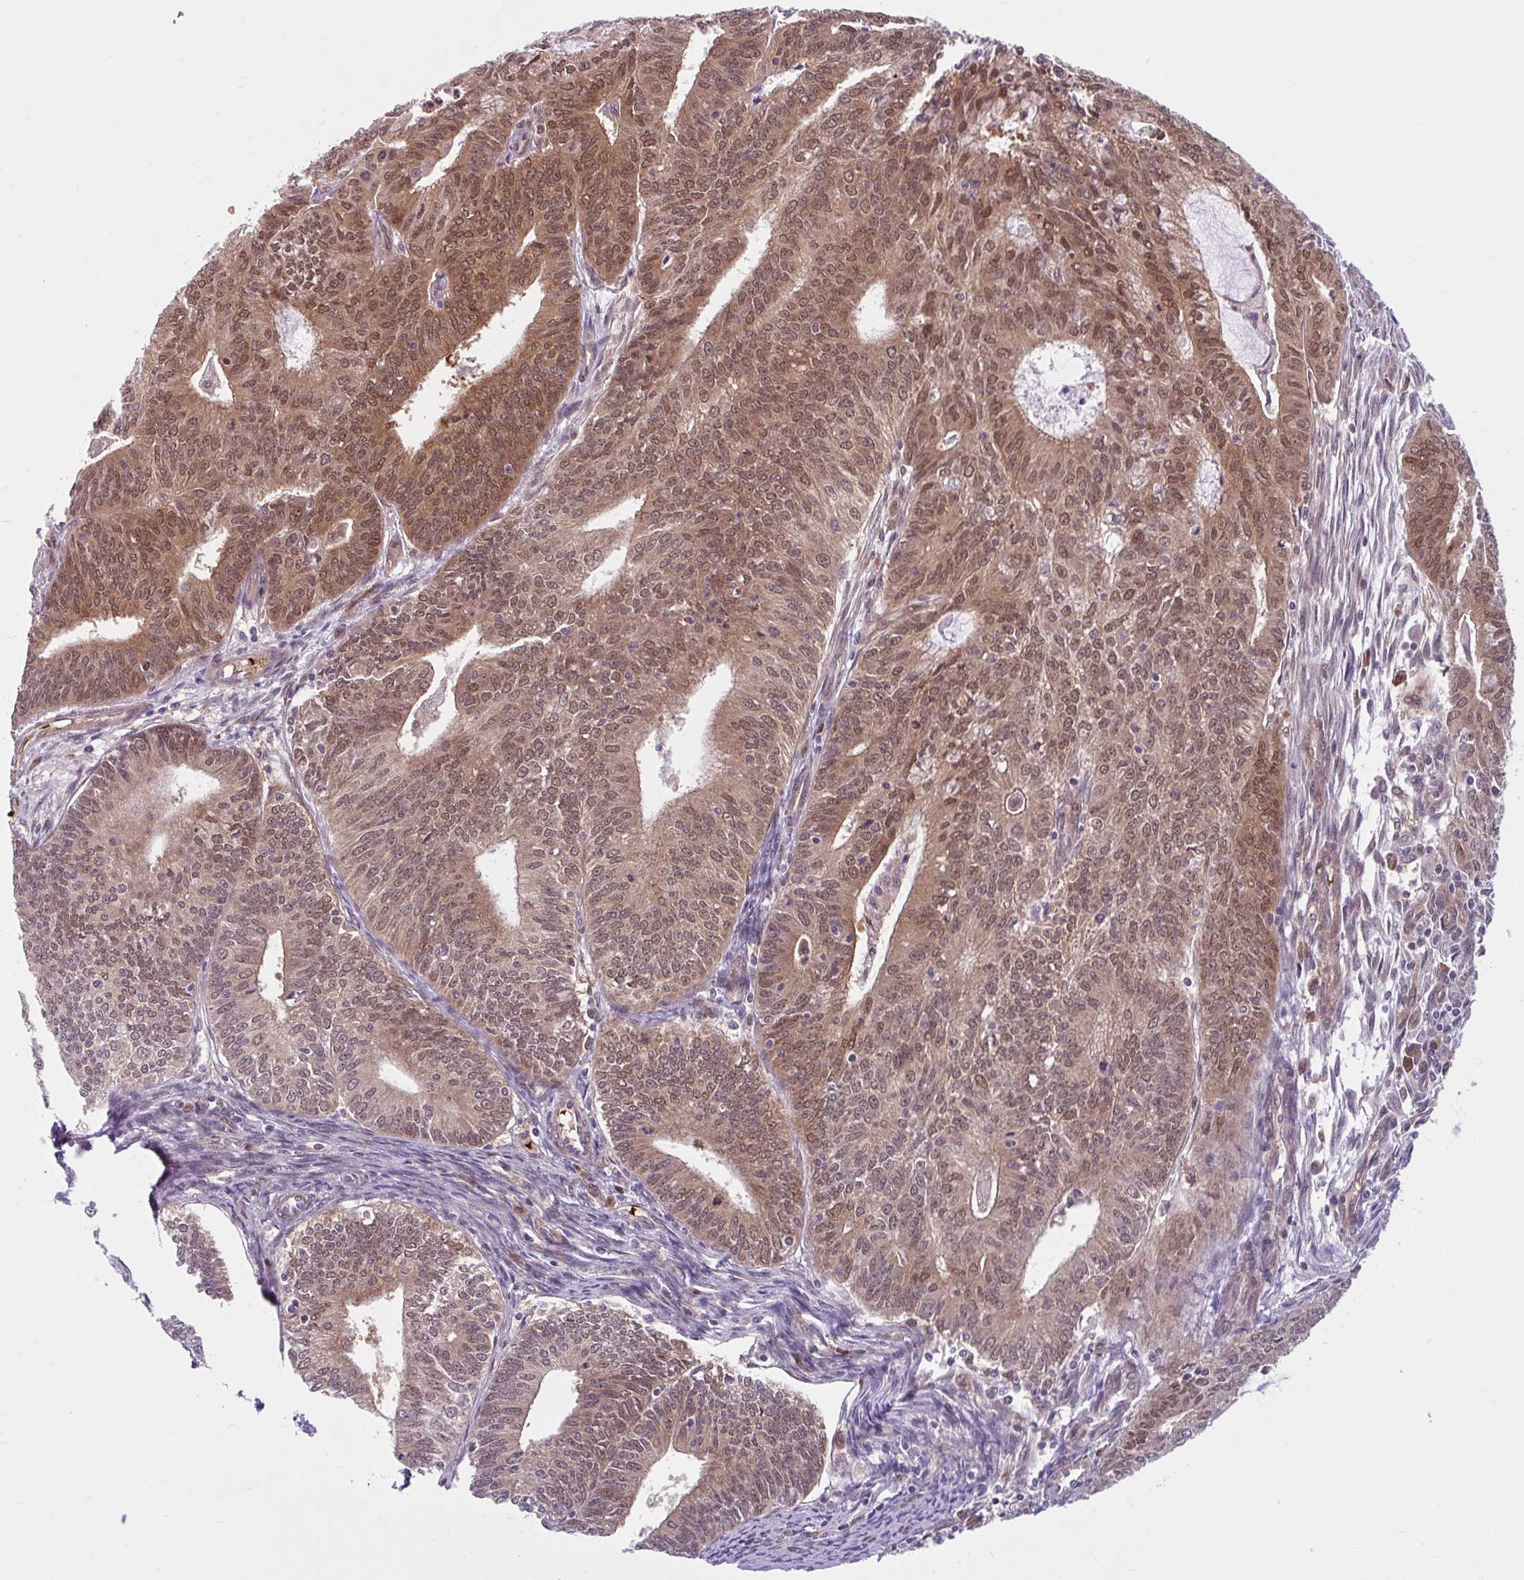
{"staining": {"intensity": "moderate", "quantity": "25%-75%", "location": "cytoplasmic/membranous,nuclear"}, "tissue": "endometrial cancer", "cell_type": "Tumor cells", "image_type": "cancer", "snomed": [{"axis": "morphology", "description": "Adenocarcinoma, NOS"}, {"axis": "topography", "description": "Endometrium"}], "caption": "This histopathology image displays immunohistochemistry (IHC) staining of adenocarcinoma (endometrial), with medium moderate cytoplasmic/membranous and nuclear staining in approximately 25%-75% of tumor cells.", "gene": "HMBS", "patient": {"sex": "female", "age": 61}}